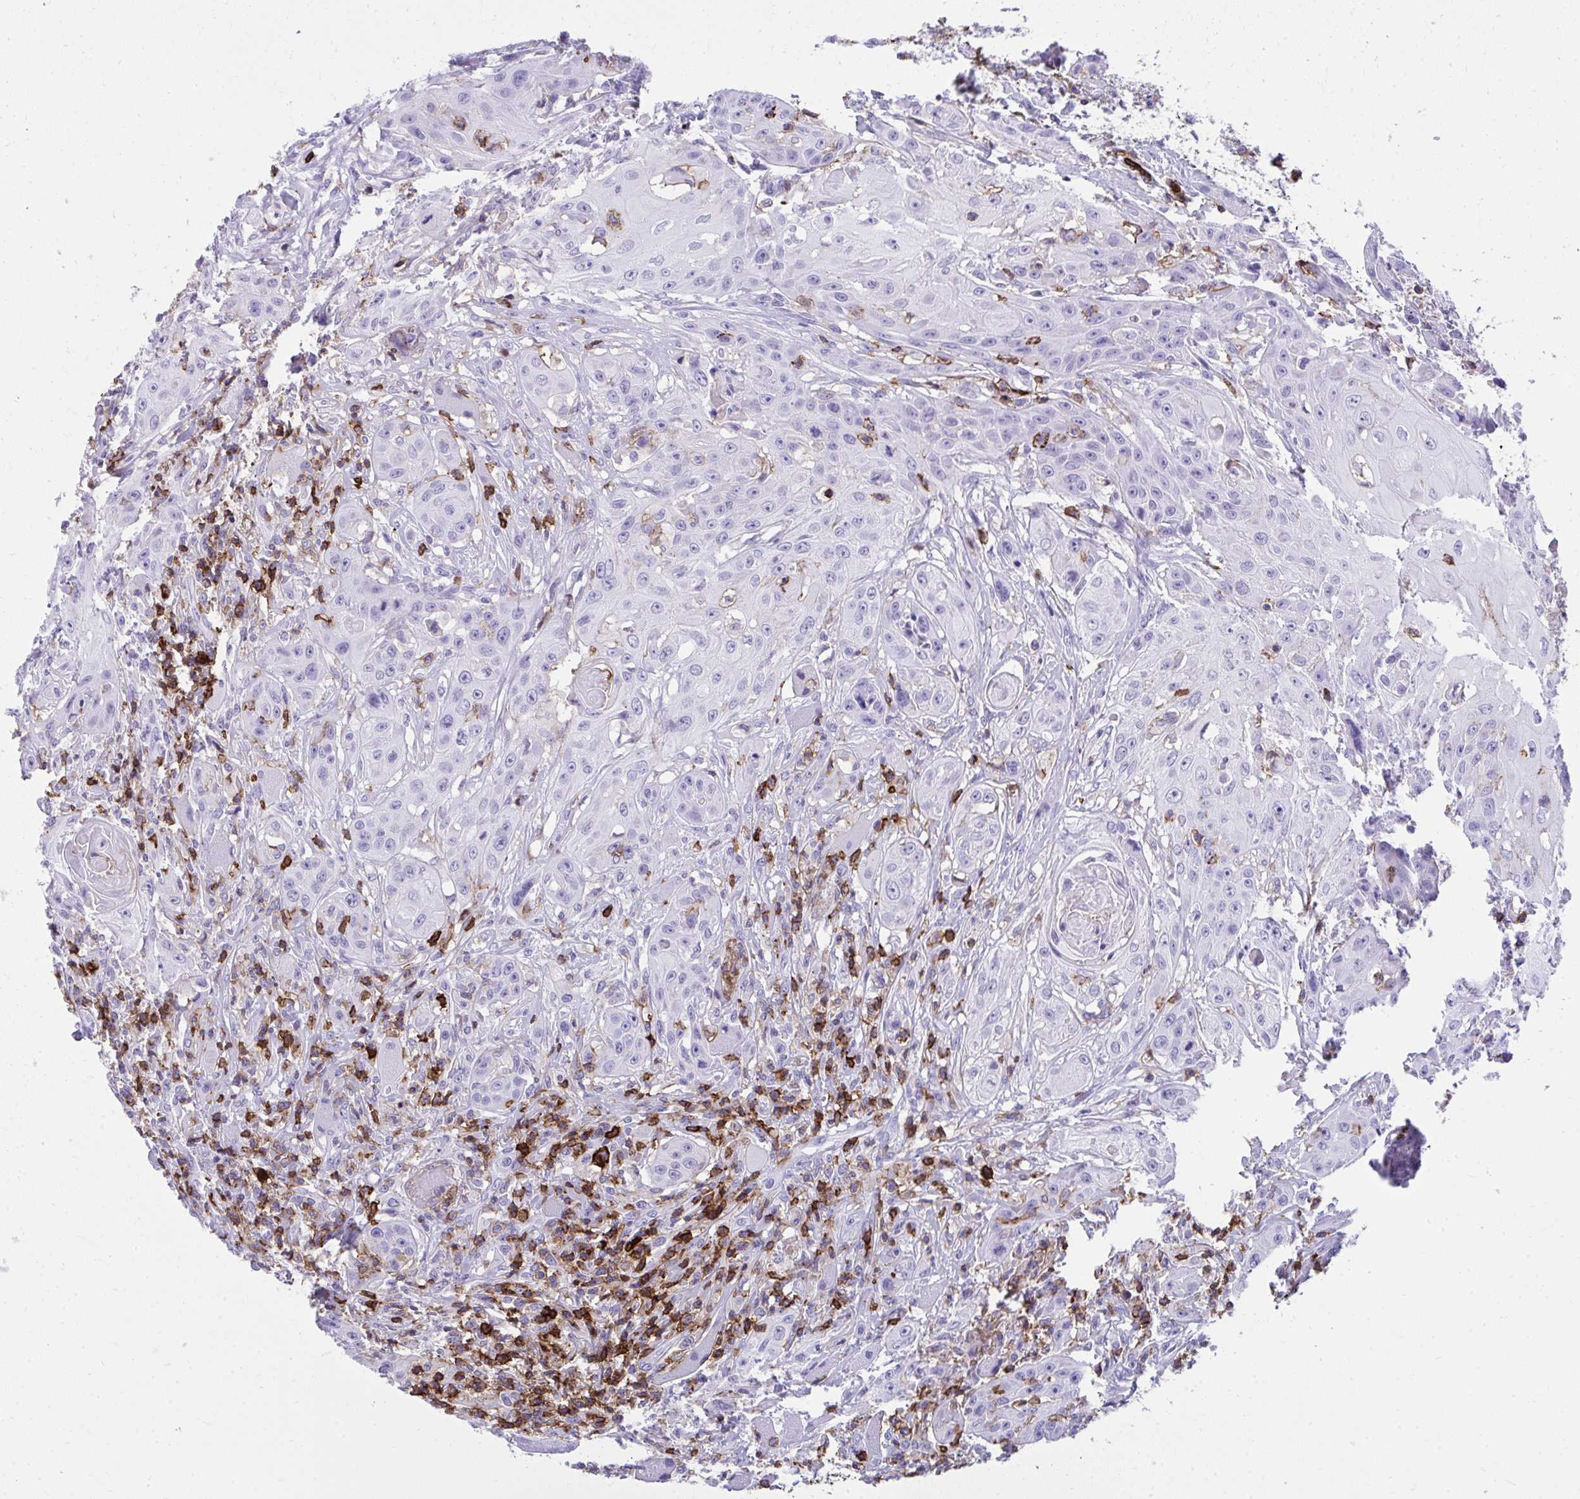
{"staining": {"intensity": "negative", "quantity": "none", "location": "none"}, "tissue": "head and neck cancer", "cell_type": "Tumor cells", "image_type": "cancer", "snomed": [{"axis": "morphology", "description": "Squamous cell carcinoma, NOS"}, {"axis": "topography", "description": "Oral tissue"}, {"axis": "topography", "description": "Head-Neck"}, {"axis": "topography", "description": "Neck, NOS"}], "caption": "The immunohistochemistry (IHC) photomicrograph has no significant staining in tumor cells of head and neck squamous cell carcinoma tissue.", "gene": "SPN", "patient": {"sex": "female", "age": 55}}